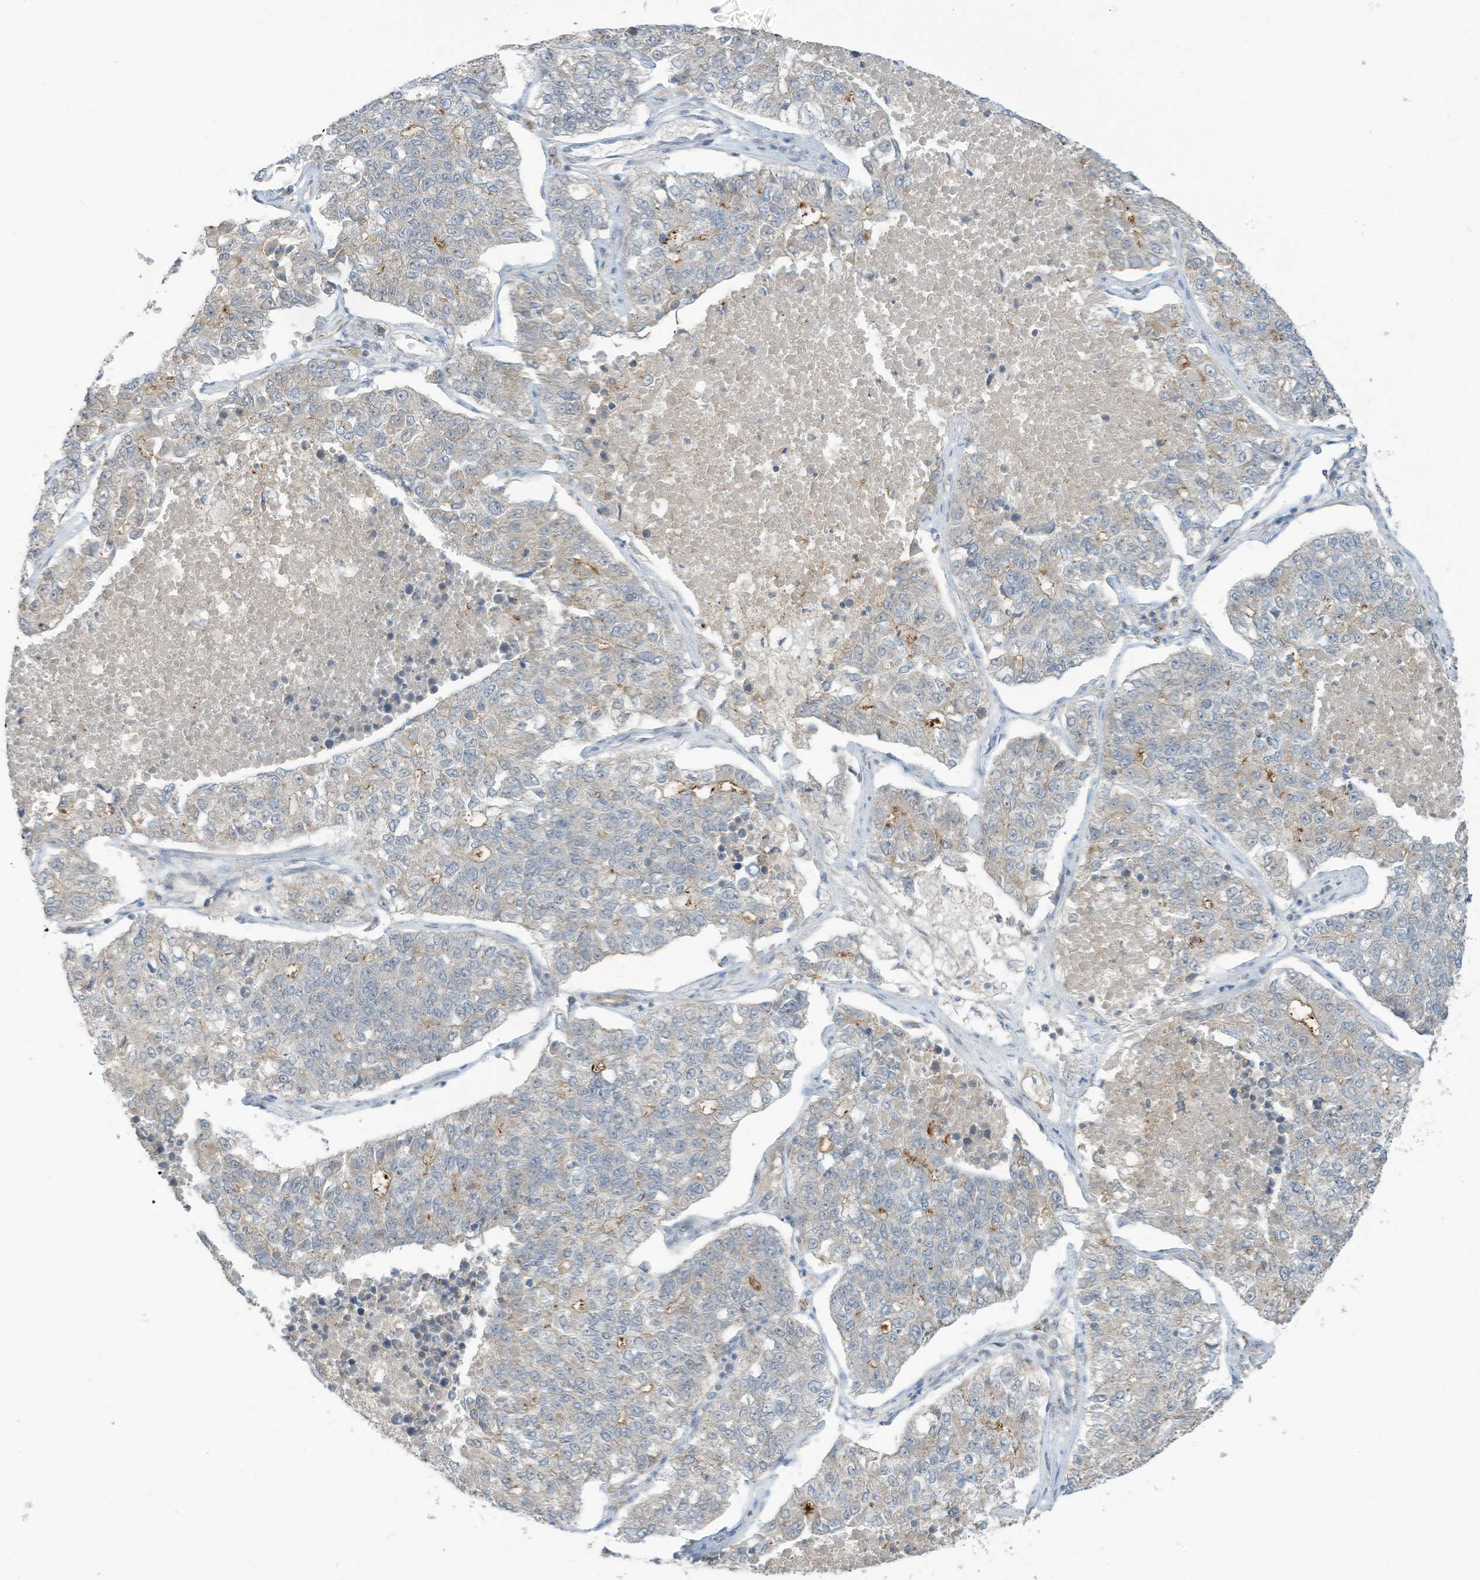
{"staining": {"intensity": "negative", "quantity": "none", "location": "none"}, "tissue": "lung cancer", "cell_type": "Tumor cells", "image_type": "cancer", "snomed": [{"axis": "morphology", "description": "Adenocarcinoma, NOS"}, {"axis": "topography", "description": "Lung"}], "caption": "High power microscopy image of an immunohistochemistry photomicrograph of lung cancer (adenocarcinoma), revealing no significant positivity in tumor cells.", "gene": "PARVG", "patient": {"sex": "male", "age": 49}}